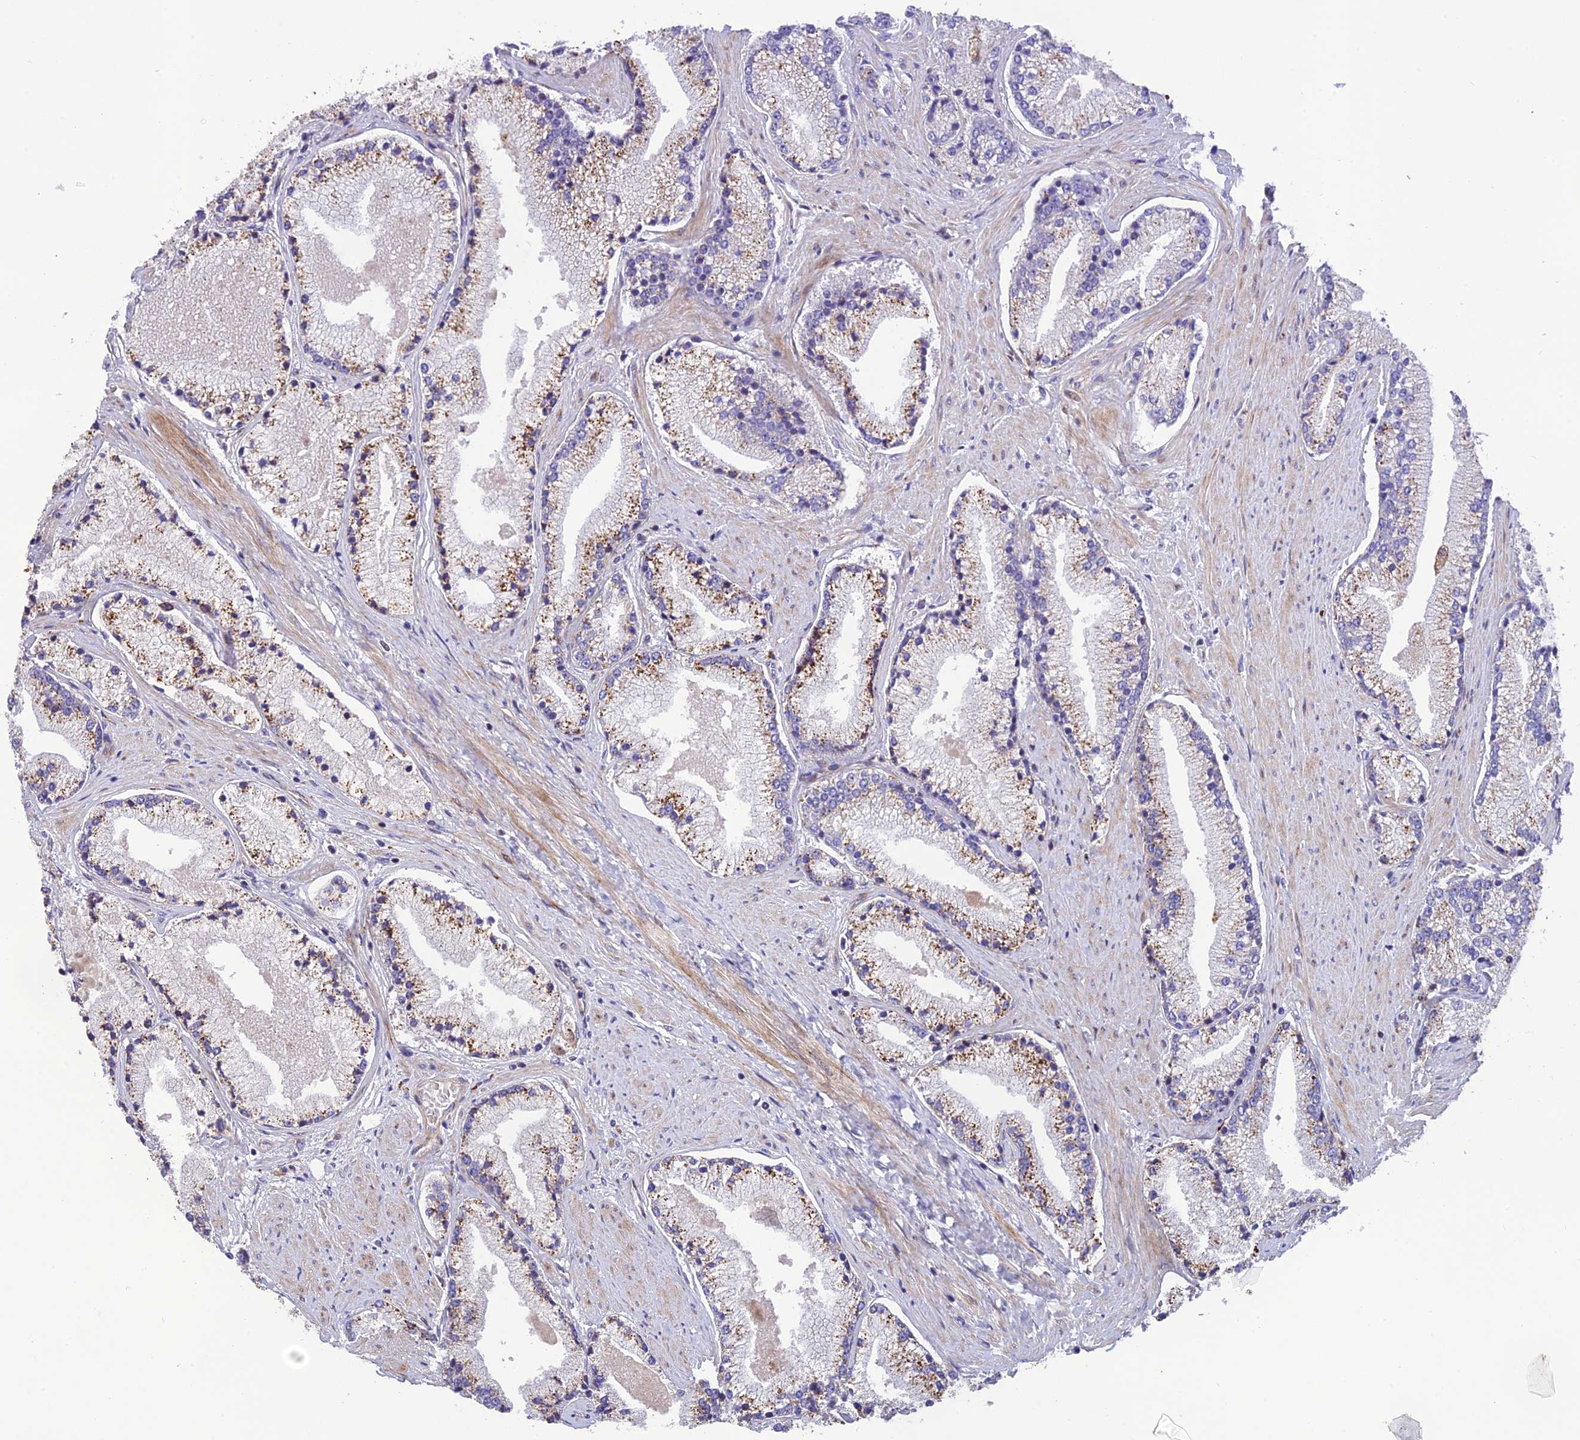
{"staining": {"intensity": "moderate", "quantity": "25%-75%", "location": "cytoplasmic/membranous"}, "tissue": "prostate cancer", "cell_type": "Tumor cells", "image_type": "cancer", "snomed": [{"axis": "morphology", "description": "Adenocarcinoma, High grade"}, {"axis": "topography", "description": "Prostate"}], "caption": "Immunohistochemistry staining of prostate cancer, which exhibits medium levels of moderate cytoplasmic/membranous expression in about 25%-75% of tumor cells indicating moderate cytoplasmic/membranous protein expression. The staining was performed using DAB (3,3'-diaminobenzidine) (brown) for protein detection and nuclei were counterstained in hematoxylin (blue).", "gene": "CPSF4L", "patient": {"sex": "male", "age": 67}}